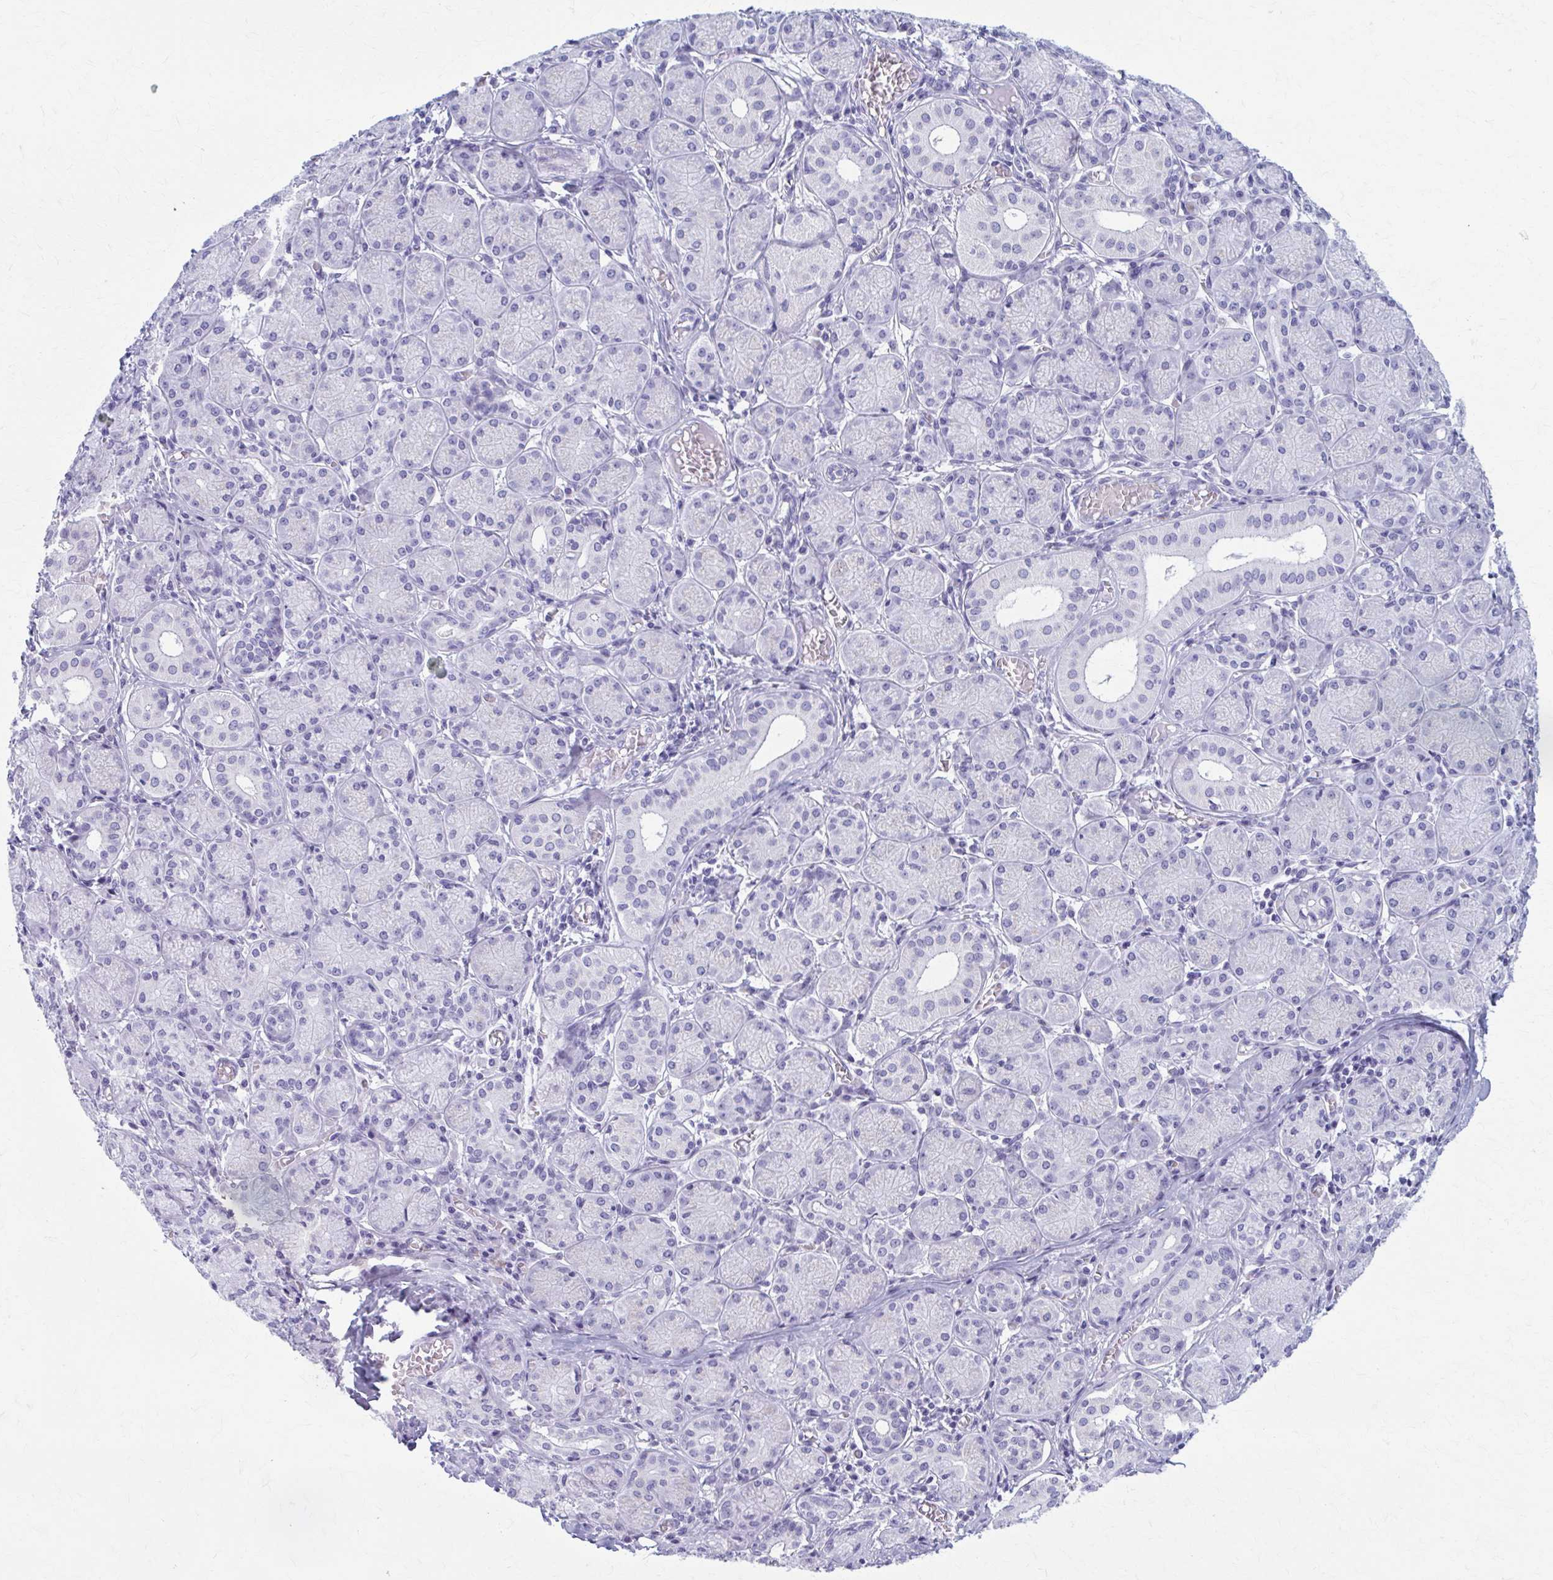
{"staining": {"intensity": "negative", "quantity": "none", "location": "none"}, "tissue": "salivary gland", "cell_type": "Glandular cells", "image_type": "normal", "snomed": [{"axis": "morphology", "description": "Normal tissue, NOS"}, {"axis": "topography", "description": "Salivary gland"}], "caption": "Immunohistochemistry (IHC) micrograph of benign salivary gland: human salivary gland stained with DAB (3,3'-diaminobenzidine) exhibits no significant protein positivity in glandular cells.", "gene": "KCNE2", "patient": {"sex": "female", "age": 24}}